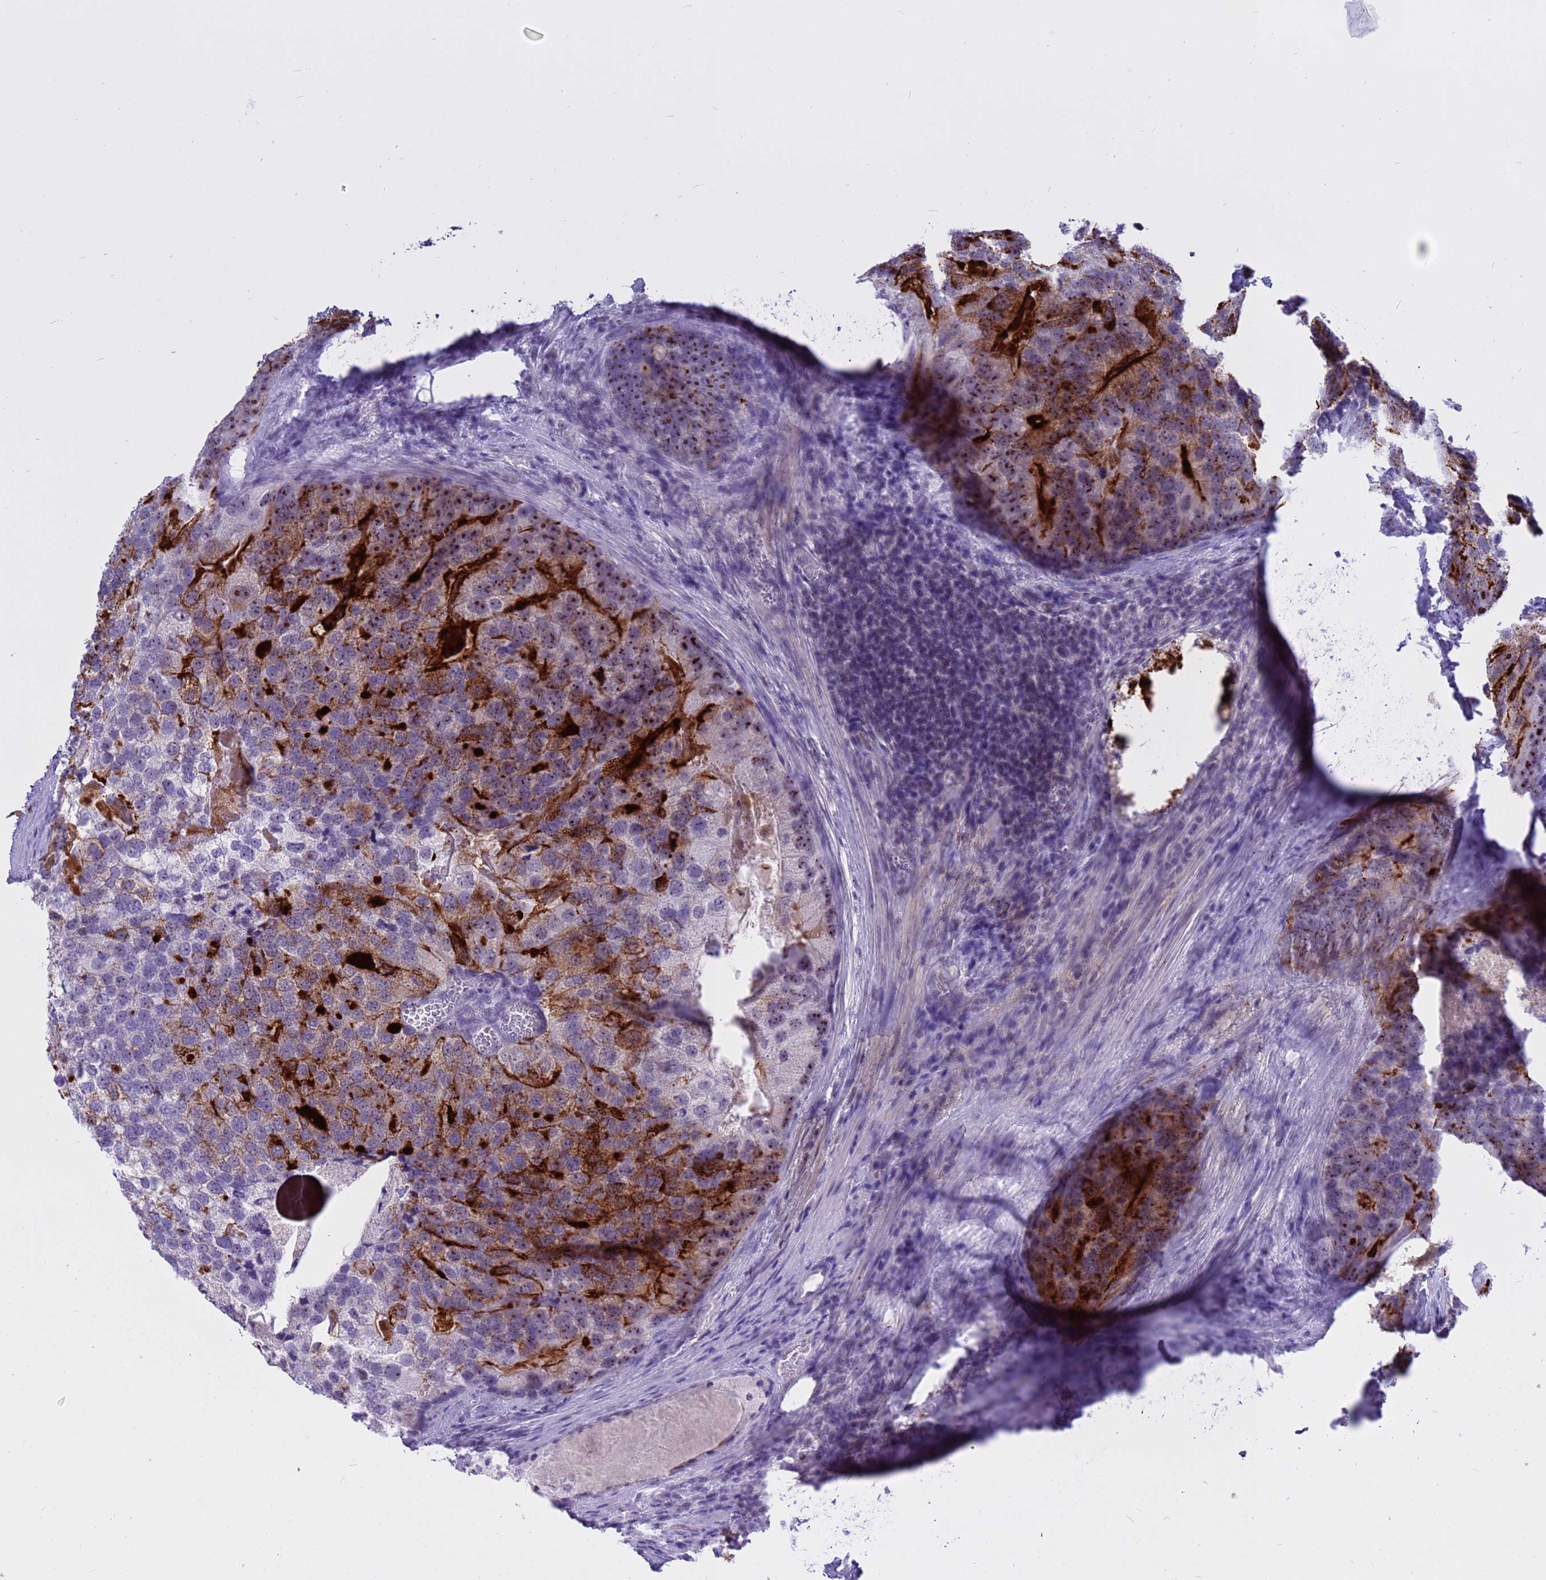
{"staining": {"intensity": "strong", "quantity": "25%-75%", "location": "cytoplasmic/membranous,nuclear"}, "tissue": "prostate cancer", "cell_type": "Tumor cells", "image_type": "cancer", "snomed": [{"axis": "morphology", "description": "Adenocarcinoma, High grade"}, {"axis": "topography", "description": "Prostate"}], "caption": "This is an image of IHC staining of prostate cancer (adenocarcinoma (high-grade)), which shows strong positivity in the cytoplasmic/membranous and nuclear of tumor cells.", "gene": "DMRTC2", "patient": {"sex": "male", "age": 62}}